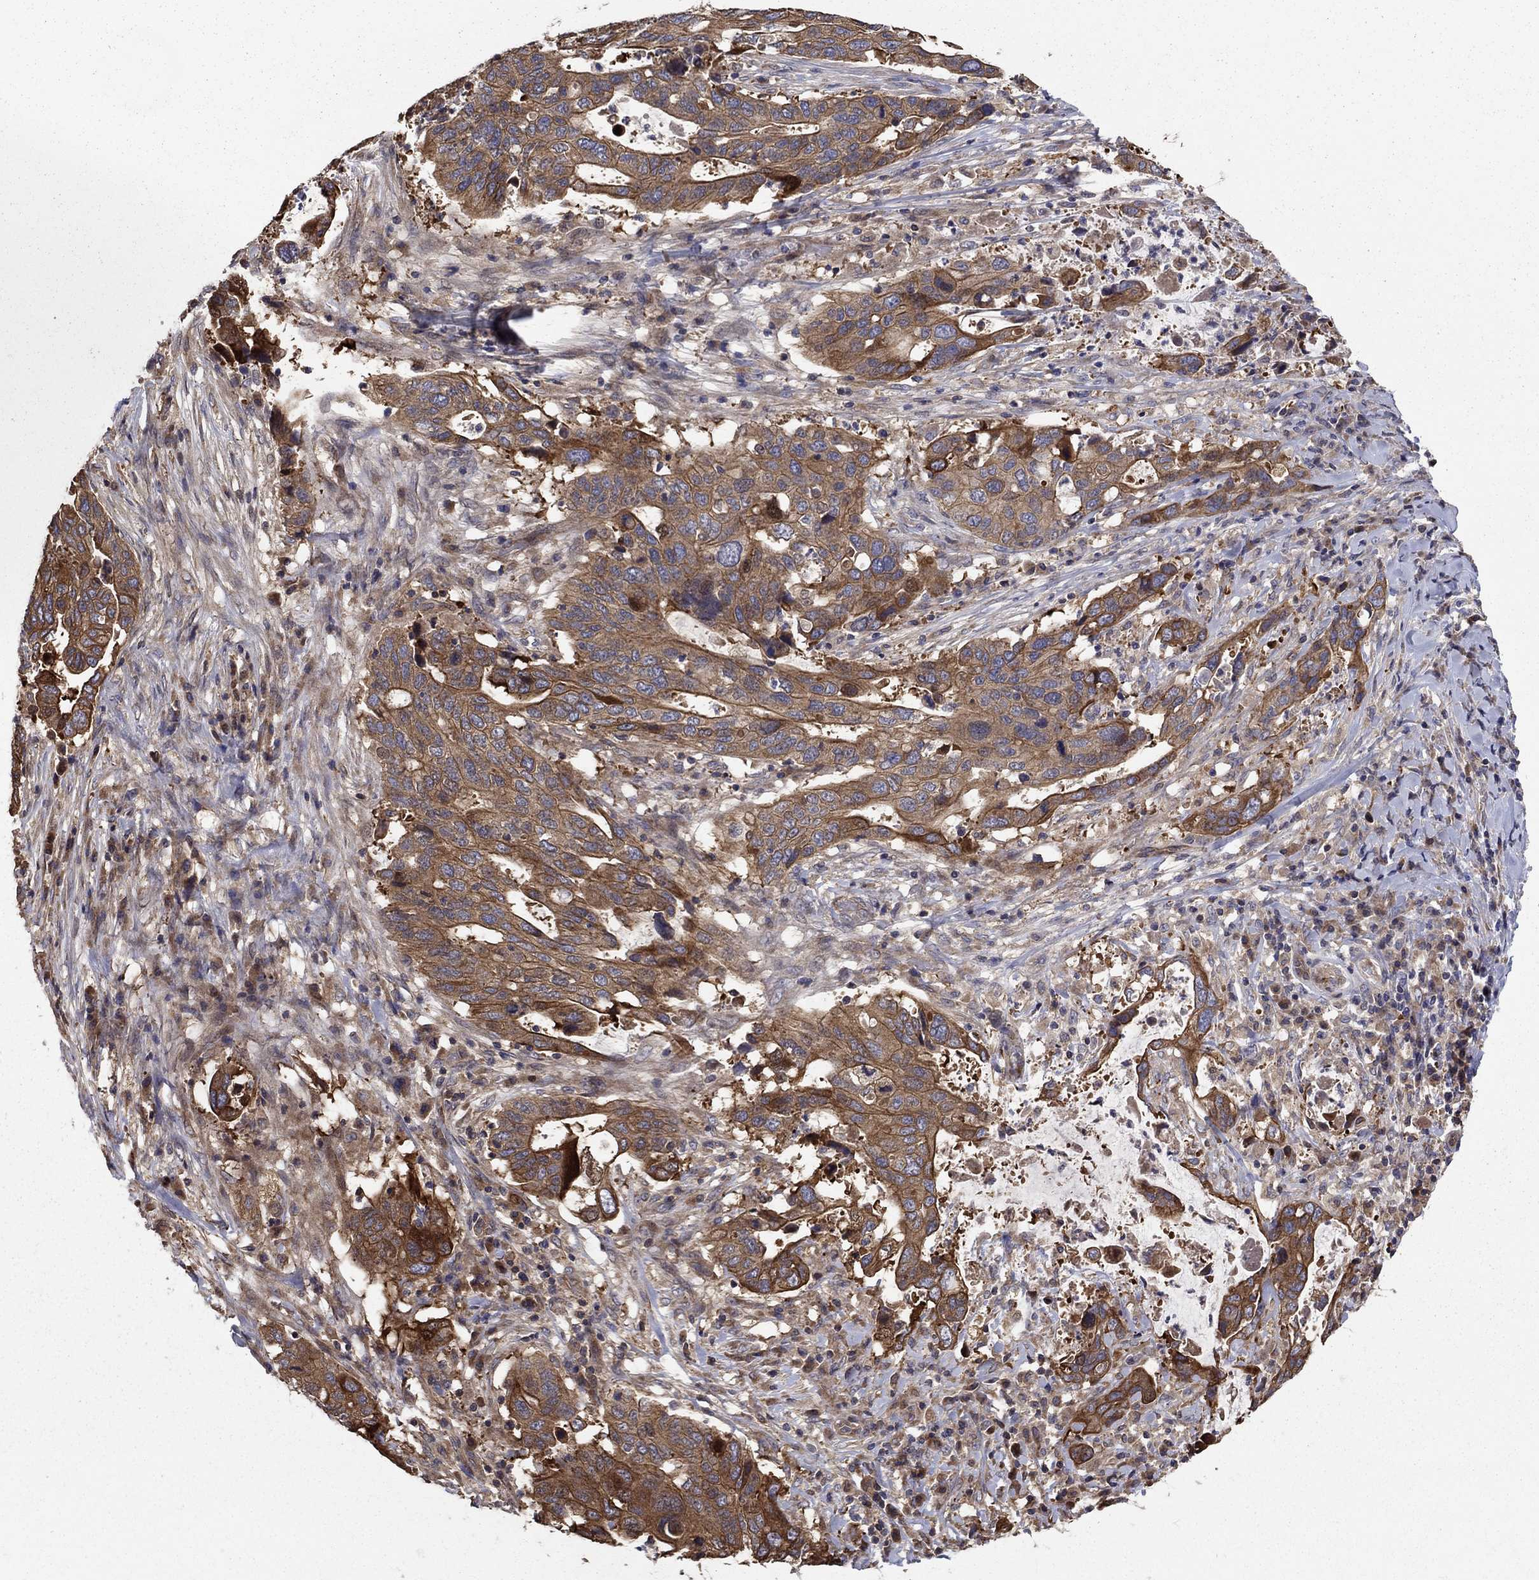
{"staining": {"intensity": "strong", "quantity": ">75%", "location": "cytoplasmic/membranous"}, "tissue": "stomach cancer", "cell_type": "Tumor cells", "image_type": "cancer", "snomed": [{"axis": "morphology", "description": "Adenocarcinoma, NOS"}, {"axis": "topography", "description": "Stomach"}], "caption": "High-magnification brightfield microscopy of stomach adenocarcinoma stained with DAB (brown) and counterstained with hematoxylin (blue). tumor cells exhibit strong cytoplasmic/membranous staining is seen in approximately>75% of cells.", "gene": "BABAM2", "patient": {"sex": "male", "age": 54}}